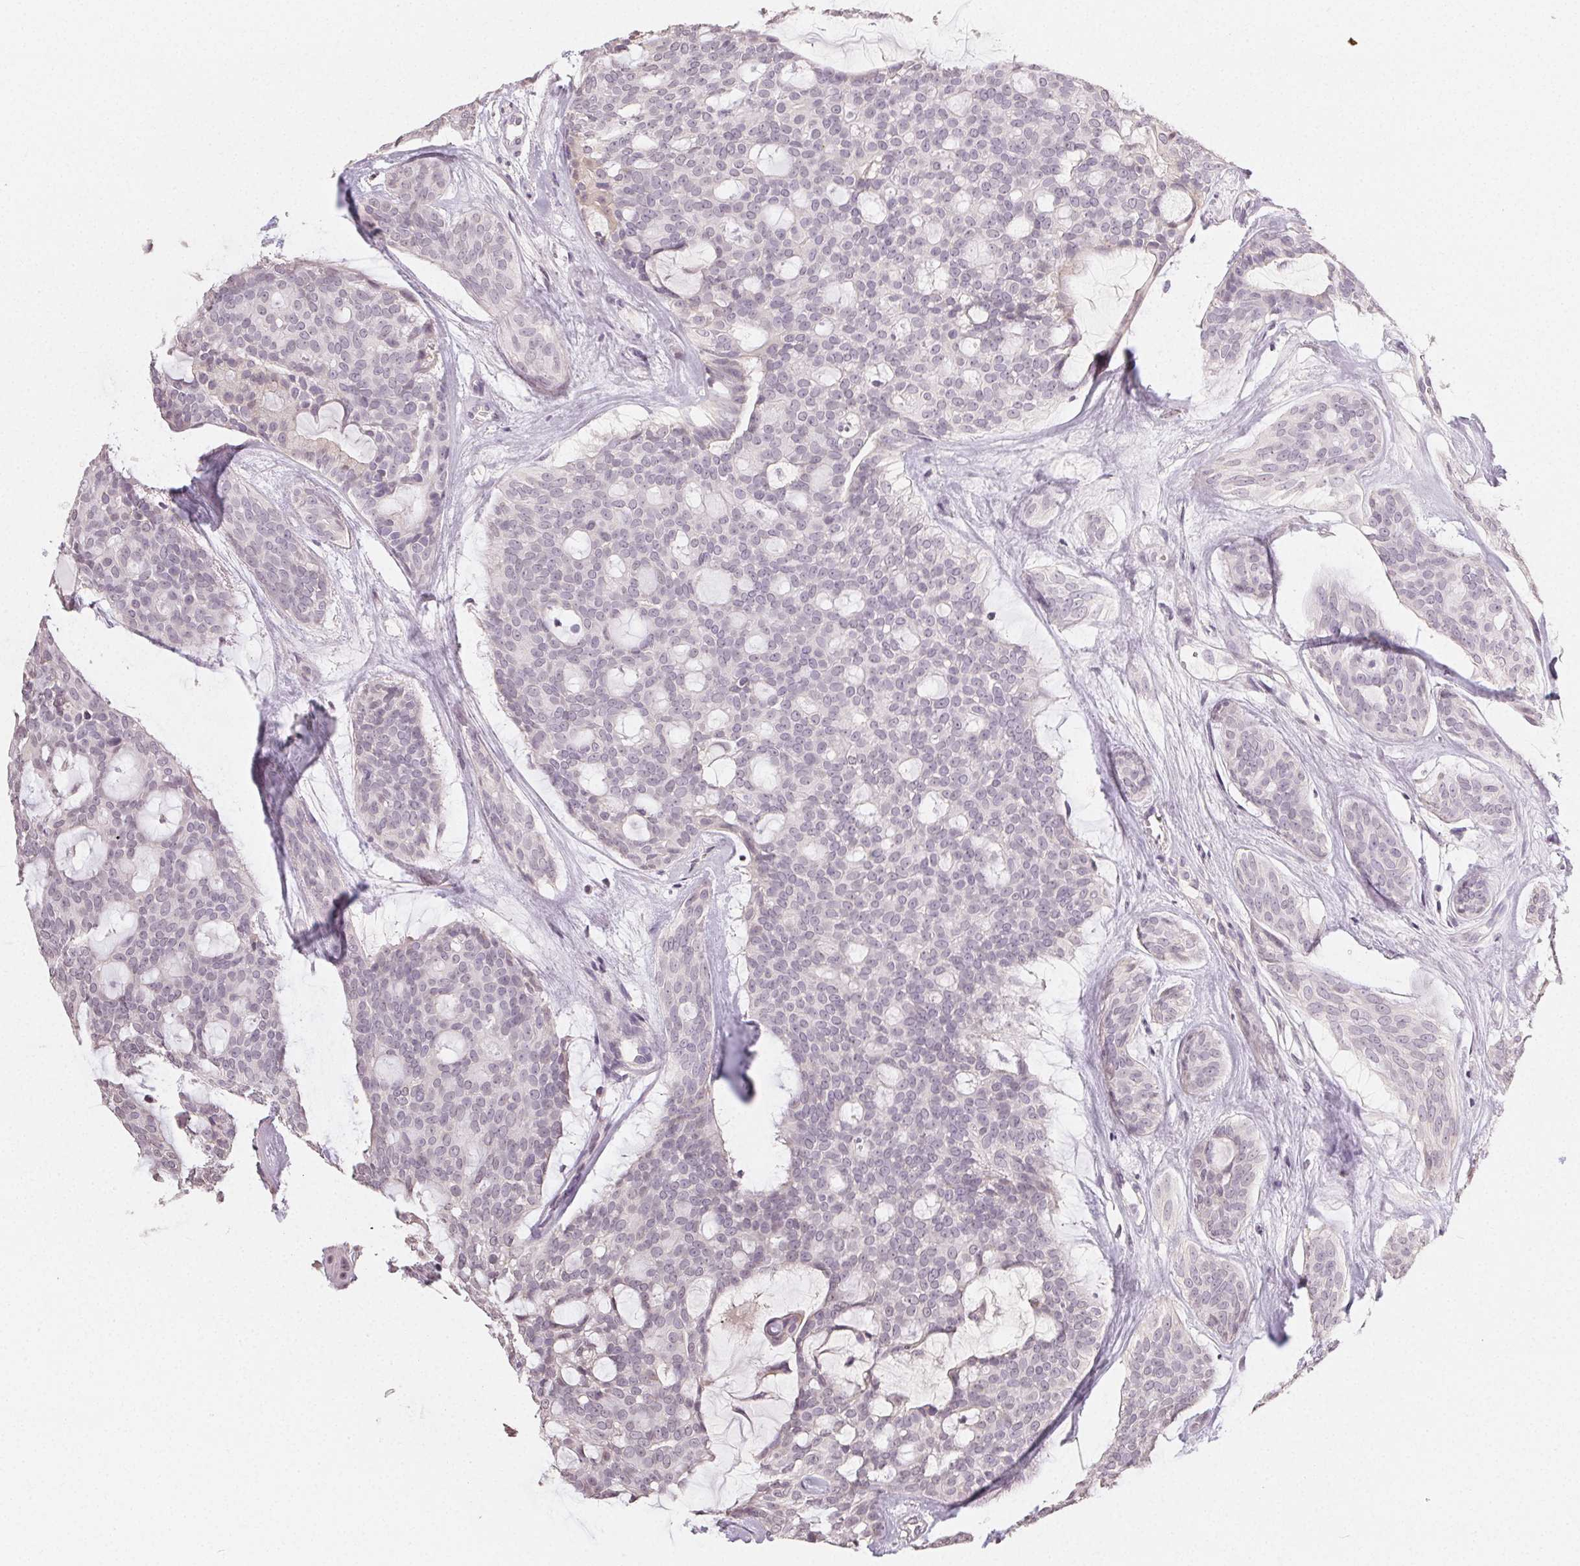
{"staining": {"intensity": "negative", "quantity": "none", "location": "none"}, "tissue": "head and neck cancer", "cell_type": "Tumor cells", "image_type": "cancer", "snomed": [{"axis": "morphology", "description": "Adenocarcinoma, NOS"}, {"axis": "topography", "description": "Head-Neck"}], "caption": "Protein analysis of adenocarcinoma (head and neck) displays no significant positivity in tumor cells. (DAB immunohistochemistry visualized using brightfield microscopy, high magnification).", "gene": "TMEM174", "patient": {"sex": "male", "age": 66}}